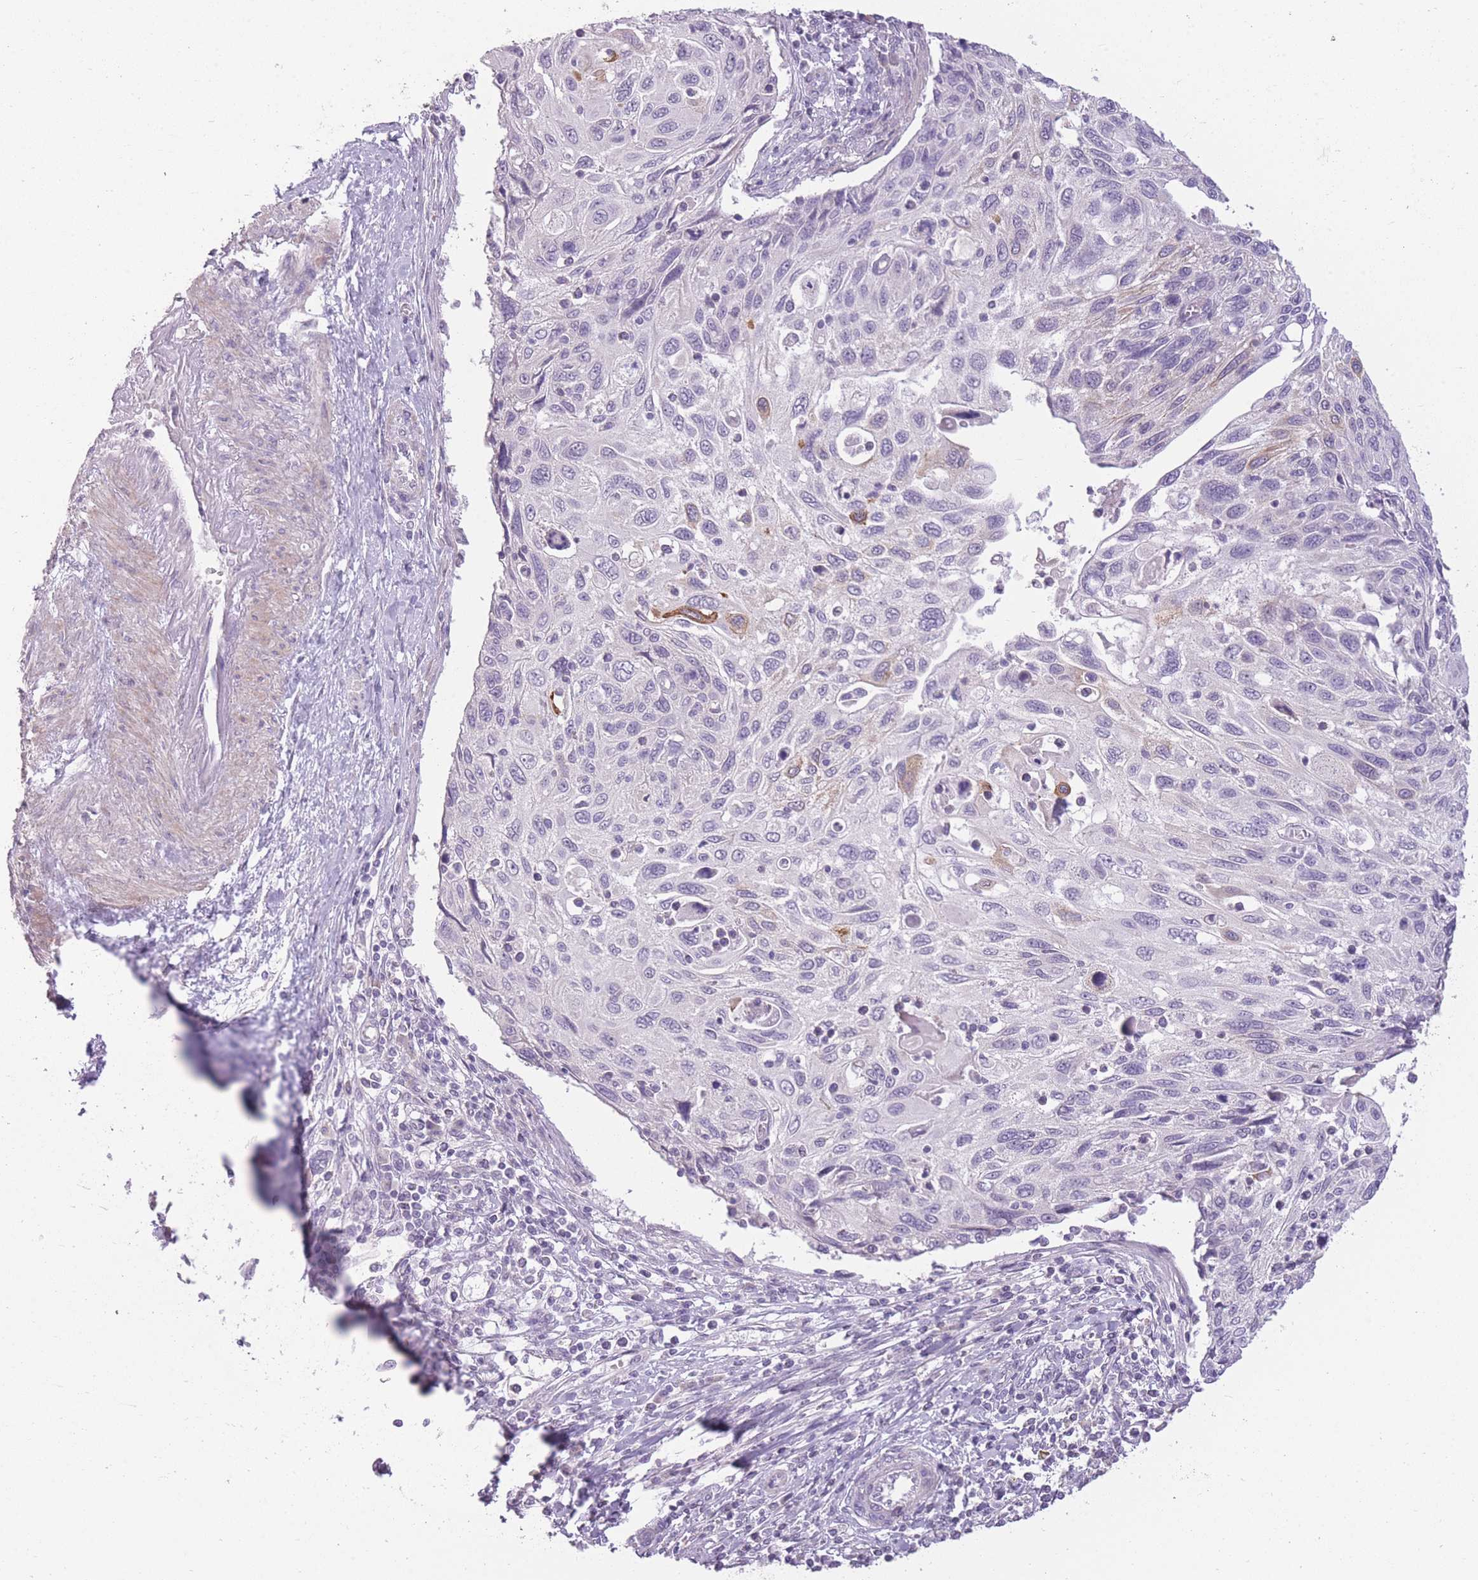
{"staining": {"intensity": "moderate", "quantity": "<25%", "location": "cytoplasmic/membranous"}, "tissue": "cervical cancer", "cell_type": "Tumor cells", "image_type": "cancer", "snomed": [{"axis": "morphology", "description": "Squamous cell carcinoma, NOS"}, {"axis": "topography", "description": "Cervix"}], "caption": "Cervical cancer (squamous cell carcinoma) stained with a brown dye demonstrates moderate cytoplasmic/membranous positive staining in about <25% of tumor cells.", "gene": "ZBTB24", "patient": {"sex": "female", "age": 70}}